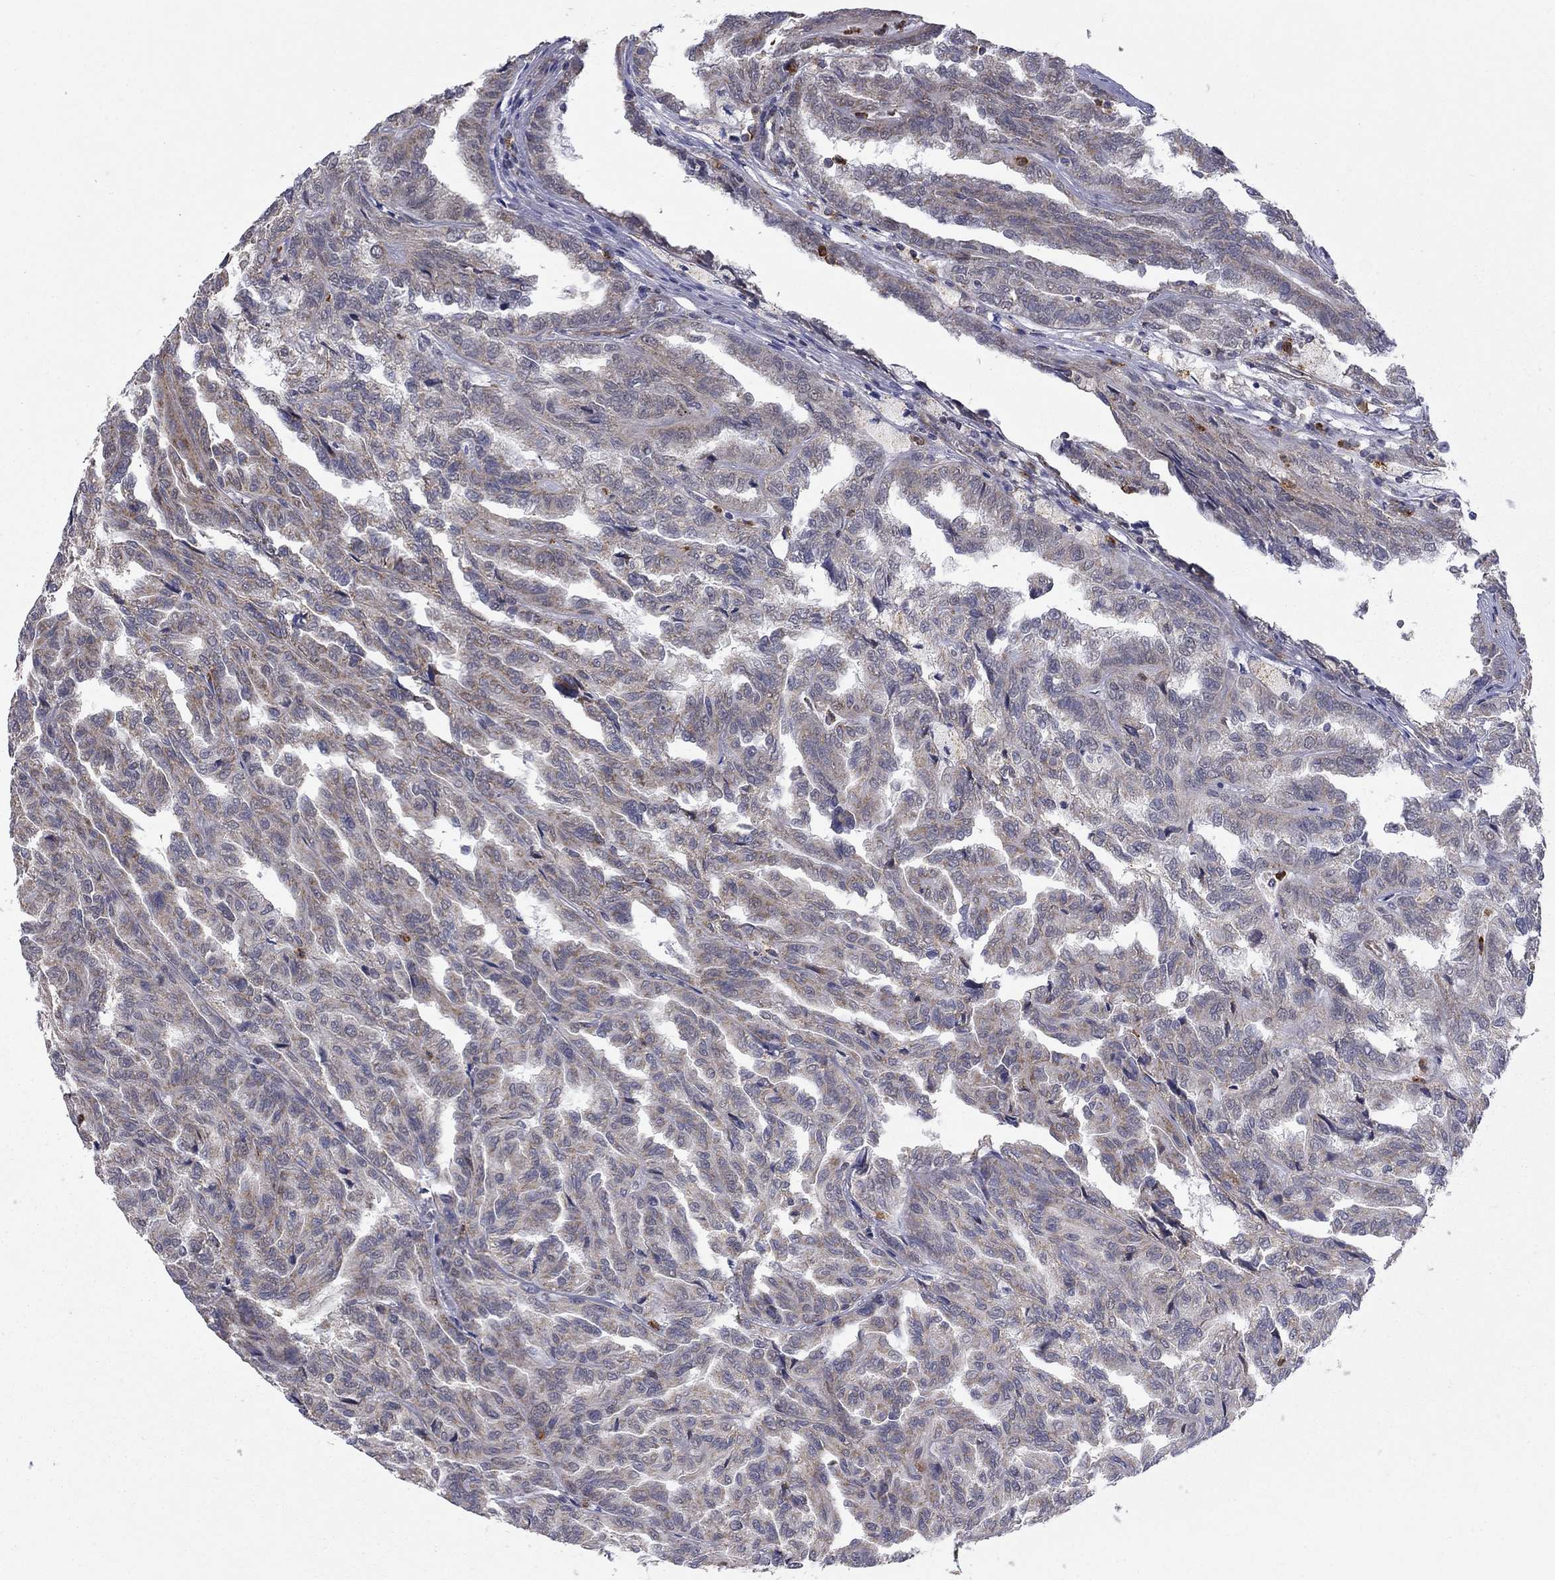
{"staining": {"intensity": "moderate", "quantity": "<25%", "location": "cytoplasmic/membranous"}, "tissue": "renal cancer", "cell_type": "Tumor cells", "image_type": "cancer", "snomed": [{"axis": "morphology", "description": "Adenocarcinoma, NOS"}, {"axis": "topography", "description": "Kidney"}], "caption": "Renal cancer (adenocarcinoma) tissue exhibits moderate cytoplasmic/membranous staining in about <25% of tumor cells", "gene": "DOP1B", "patient": {"sex": "male", "age": 79}}